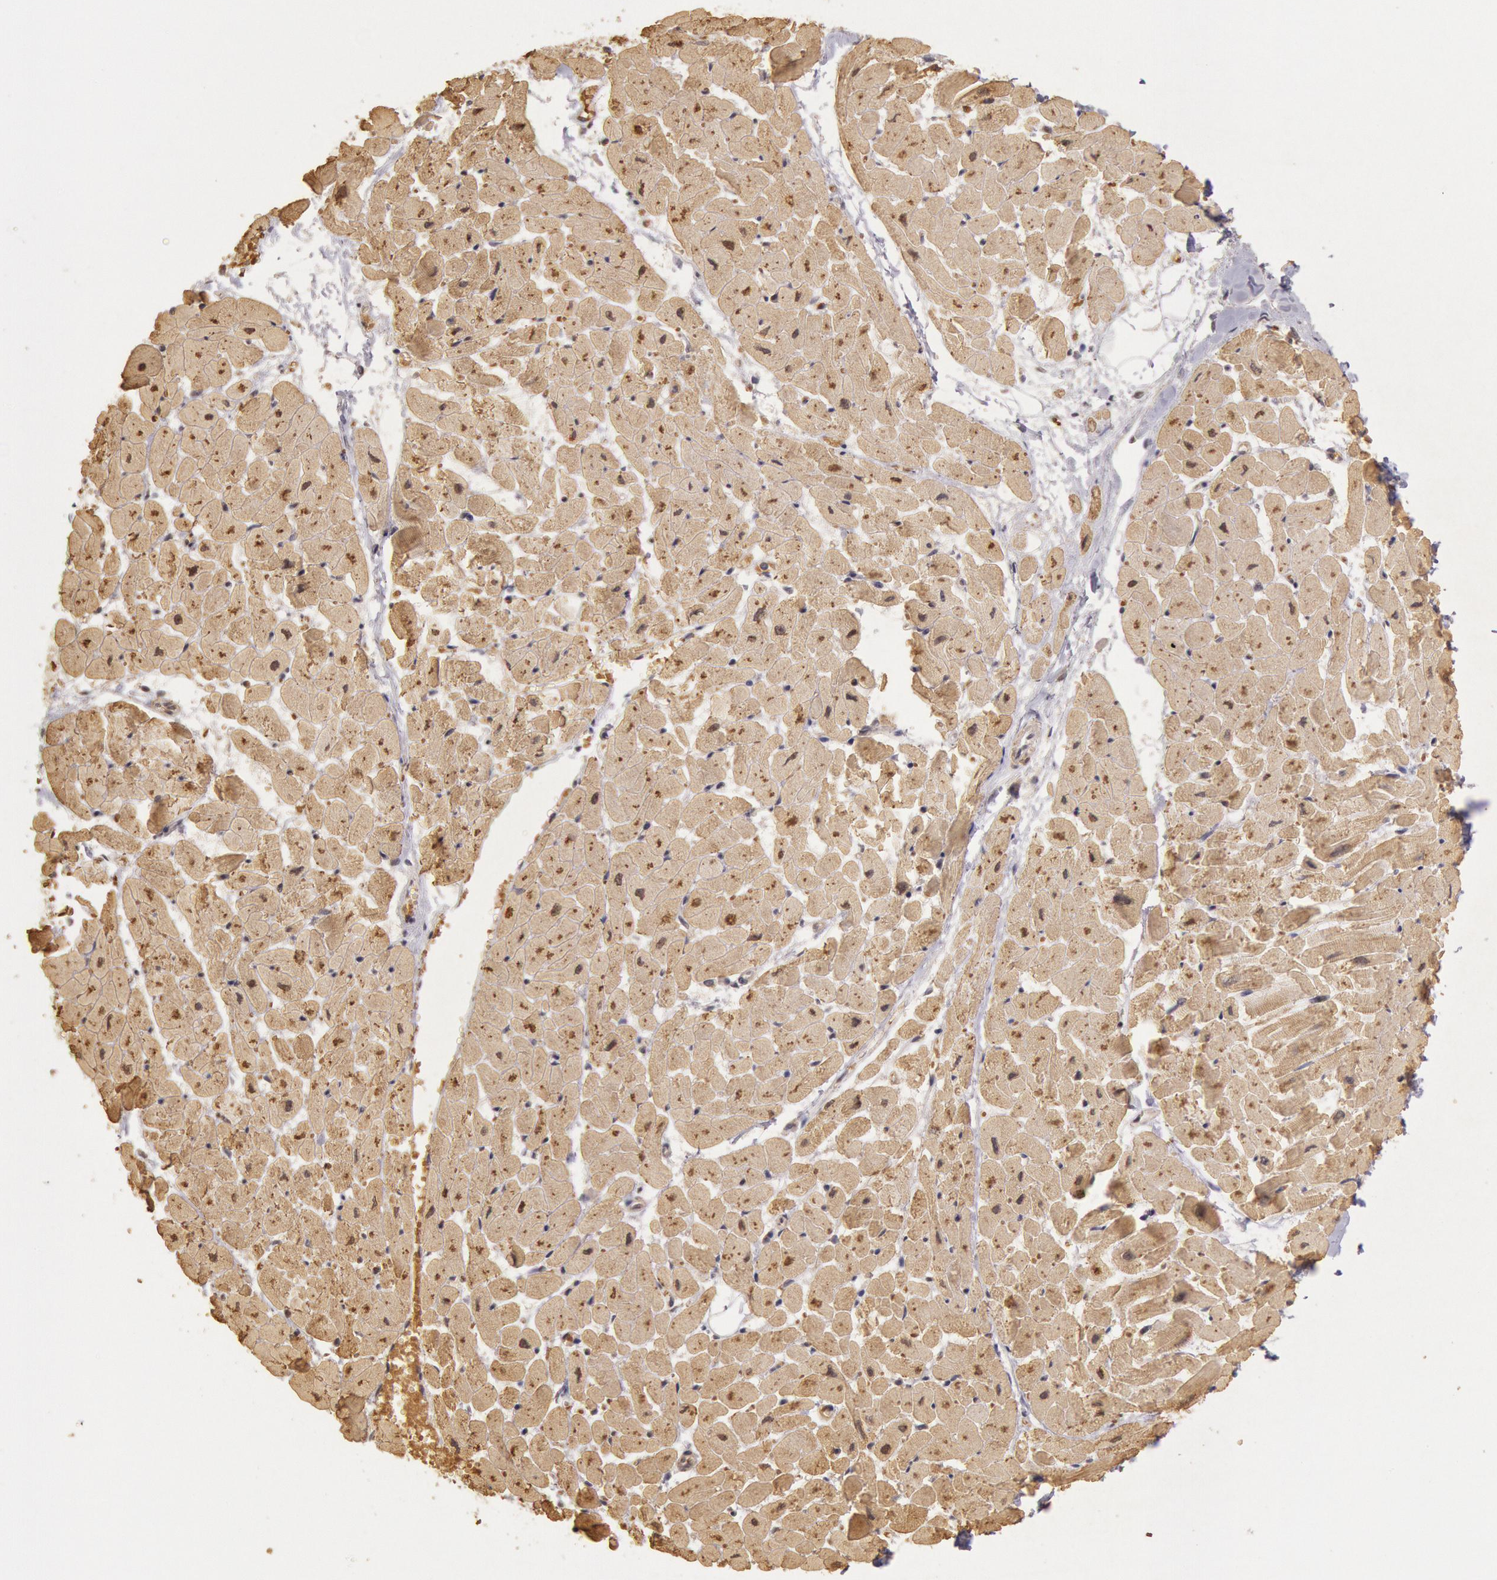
{"staining": {"intensity": "moderate", "quantity": "25%-75%", "location": "cytoplasmic/membranous,nuclear"}, "tissue": "heart muscle", "cell_type": "Cardiomyocytes", "image_type": "normal", "snomed": [{"axis": "morphology", "description": "Normal tissue, NOS"}, {"axis": "topography", "description": "Heart"}], "caption": "Immunohistochemistry (DAB (3,3'-diaminobenzidine)) staining of benign human heart muscle shows moderate cytoplasmic/membranous,nuclear protein positivity in about 25%-75% of cardiomyocytes. The staining was performed using DAB to visualize the protein expression in brown, while the nuclei were stained in blue with hematoxylin (Magnification: 20x).", "gene": "LIG4", "patient": {"sex": "female", "age": 19}}